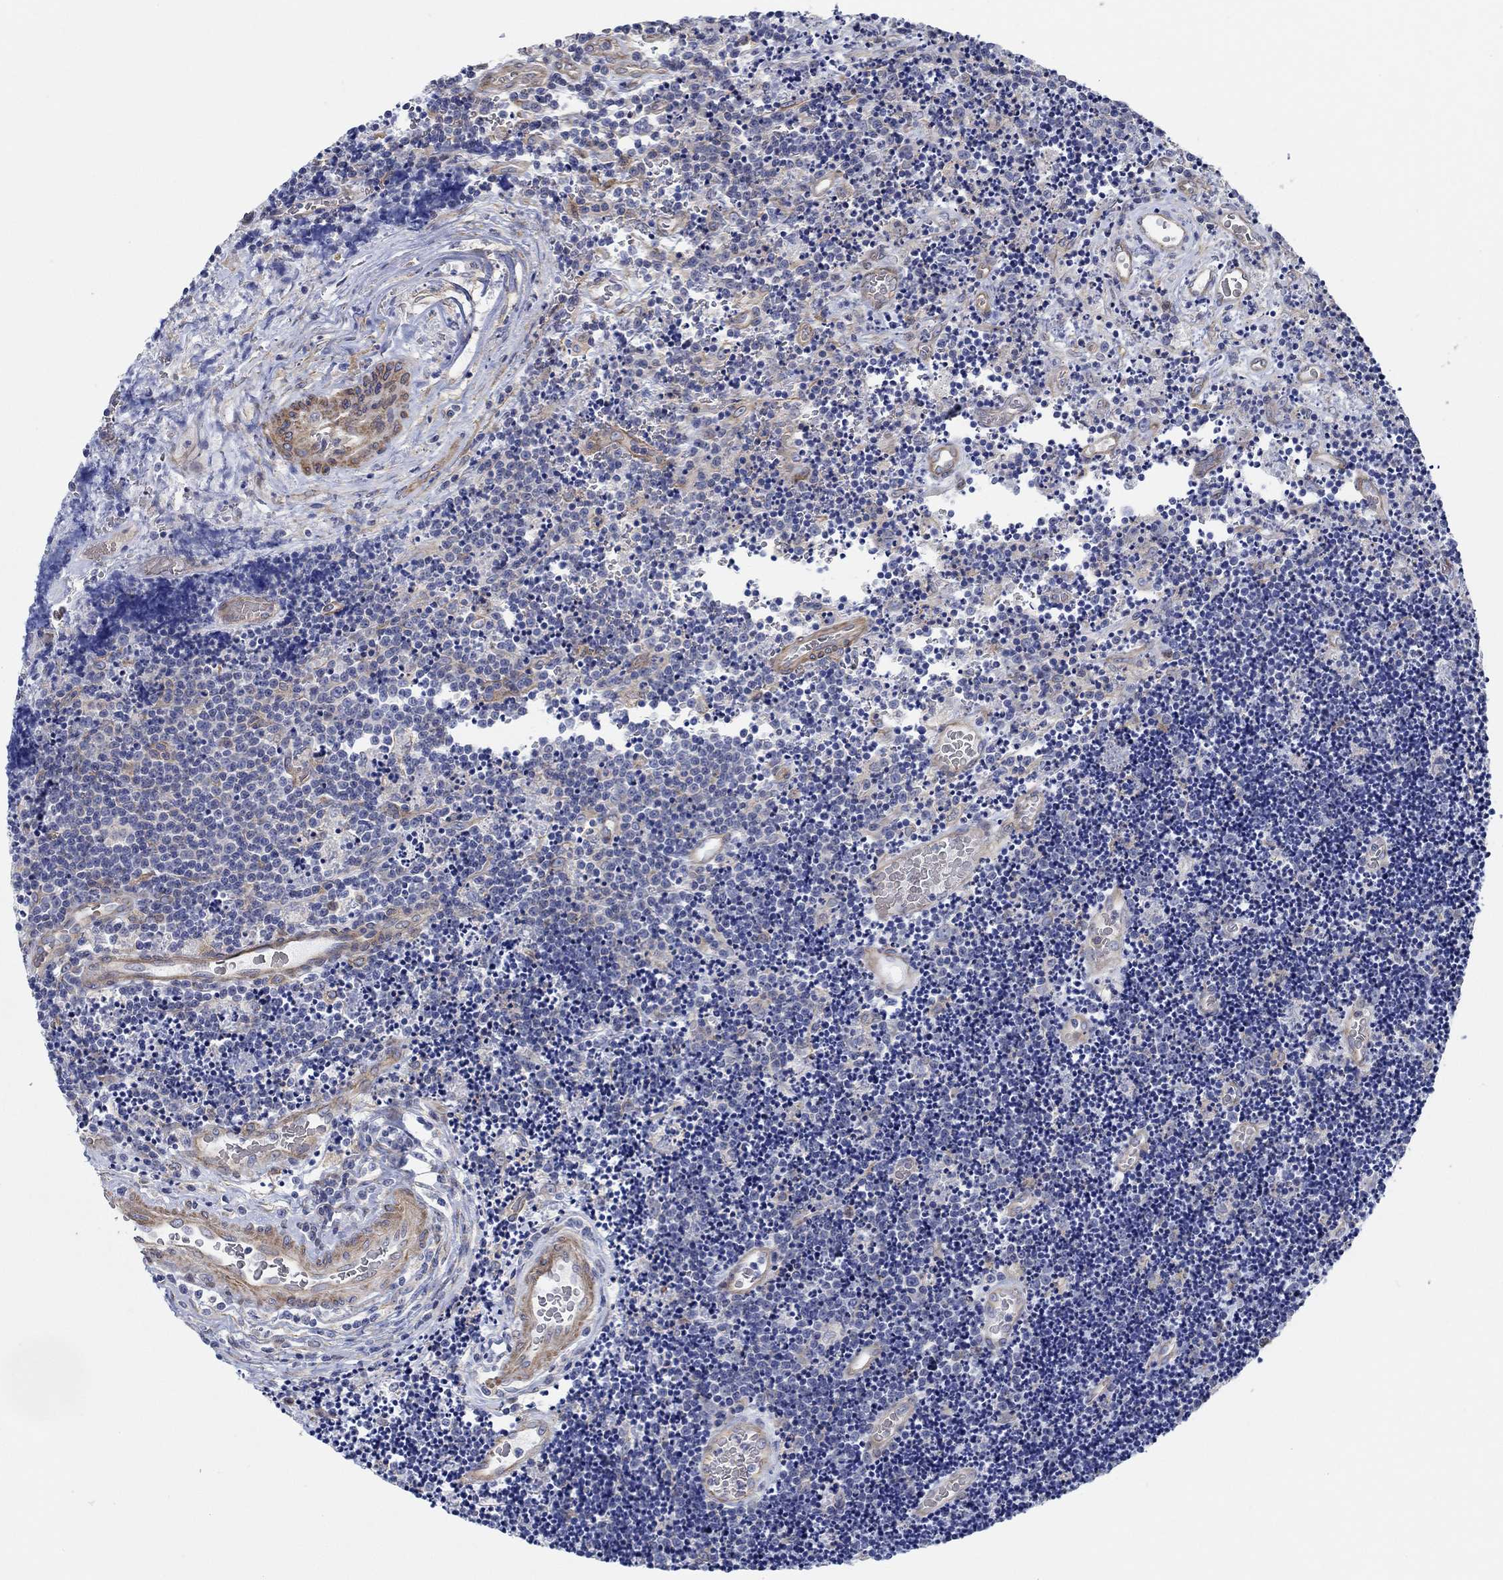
{"staining": {"intensity": "negative", "quantity": "none", "location": "none"}, "tissue": "lymphoma", "cell_type": "Tumor cells", "image_type": "cancer", "snomed": [{"axis": "morphology", "description": "Malignant lymphoma, non-Hodgkin's type, Low grade"}, {"axis": "topography", "description": "Brain"}], "caption": "Low-grade malignant lymphoma, non-Hodgkin's type stained for a protein using immunohistochemistry (IHC) shows no positivity tumor cells.", "gene": "FMN1", "patient": {"sex": "female", "age": 66}}